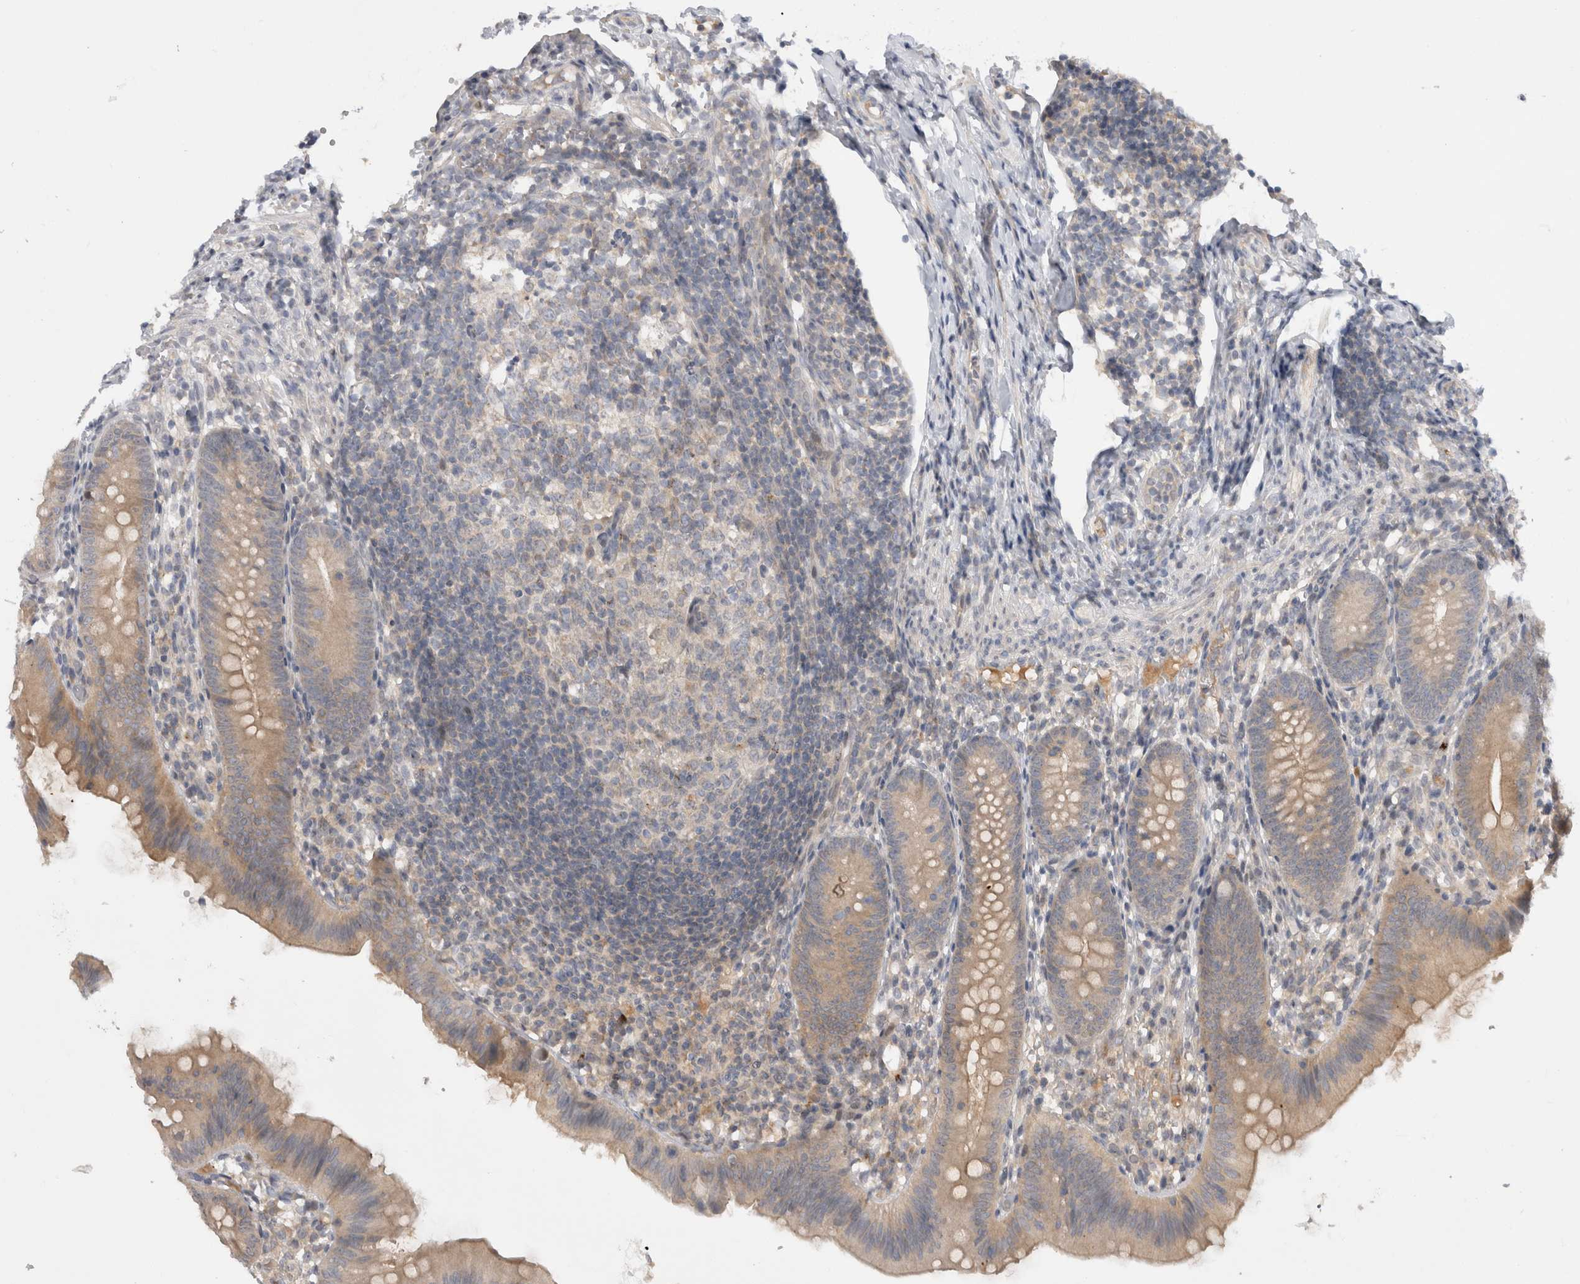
{"staining": {"intensity": "moderate", "quantity": ">75%", "location": "cytoplasmic/membranous"}, "tissue": "appendix", "cell_type": "Glandular cells", "image_type": "normal", "snomed": [{"axis": "morphology", "description": "Normal tissue, NOS"}, {"axis": "topography", "description": "Appendix"}], "caption": "This histopathology image reveals immunohistochemistry staining of normal appendix, with medium moderate cytoplasmic/membranous positivity in approximately >75% of glandular cells.", "gene": "PLEKHM1", "patient": {"sex": "male", "age": 1}}